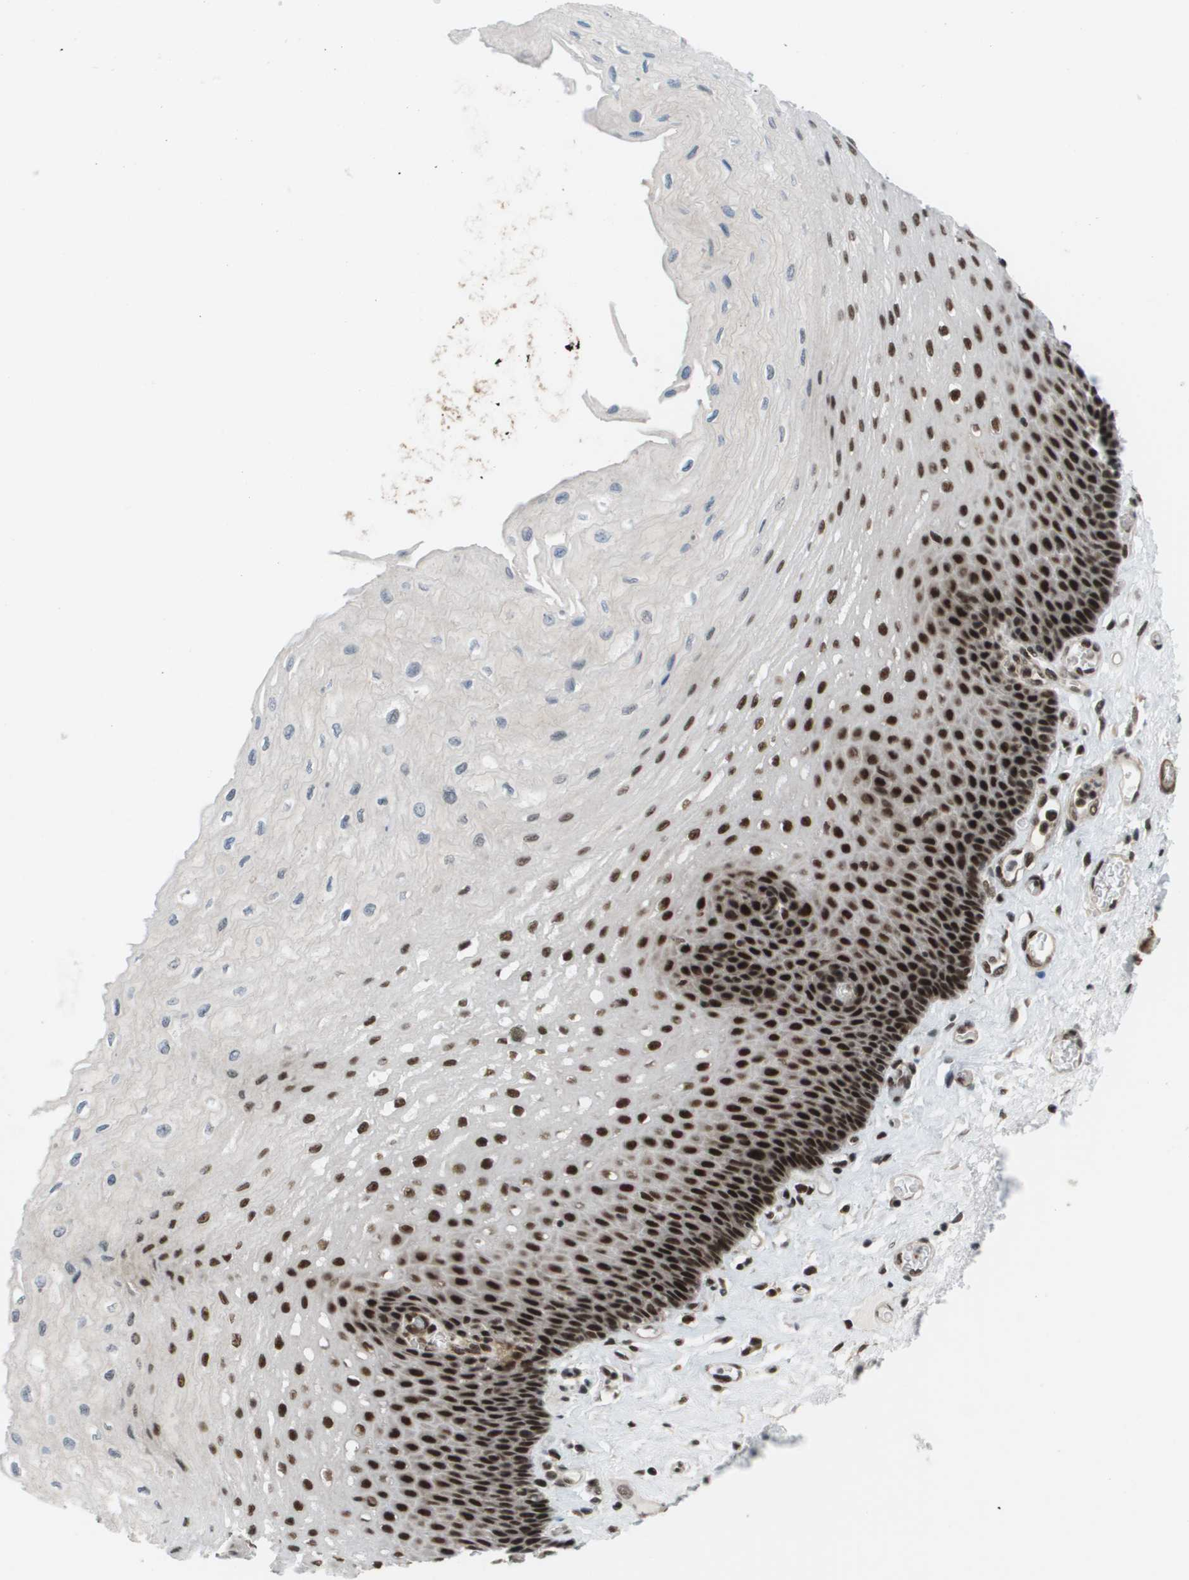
{"staining": {"intensity": "strong", "quantity": ">75%", "location": "nuclear"}, "tissue": "esophagus", "cell_type": "Squamous epithelial cells", "image_type": "normal", "snomed": [{"axis": "morphology", "description": "Normal tissue, NOS"}, {"axis": "topography", "description": "Esophagus"}], "caption": "Human esophagus stained with a protein marker shows strong staining in squamous epithelial cells.", "gene": "PRCC", "patient": {"sex": "female", "age": 72}}